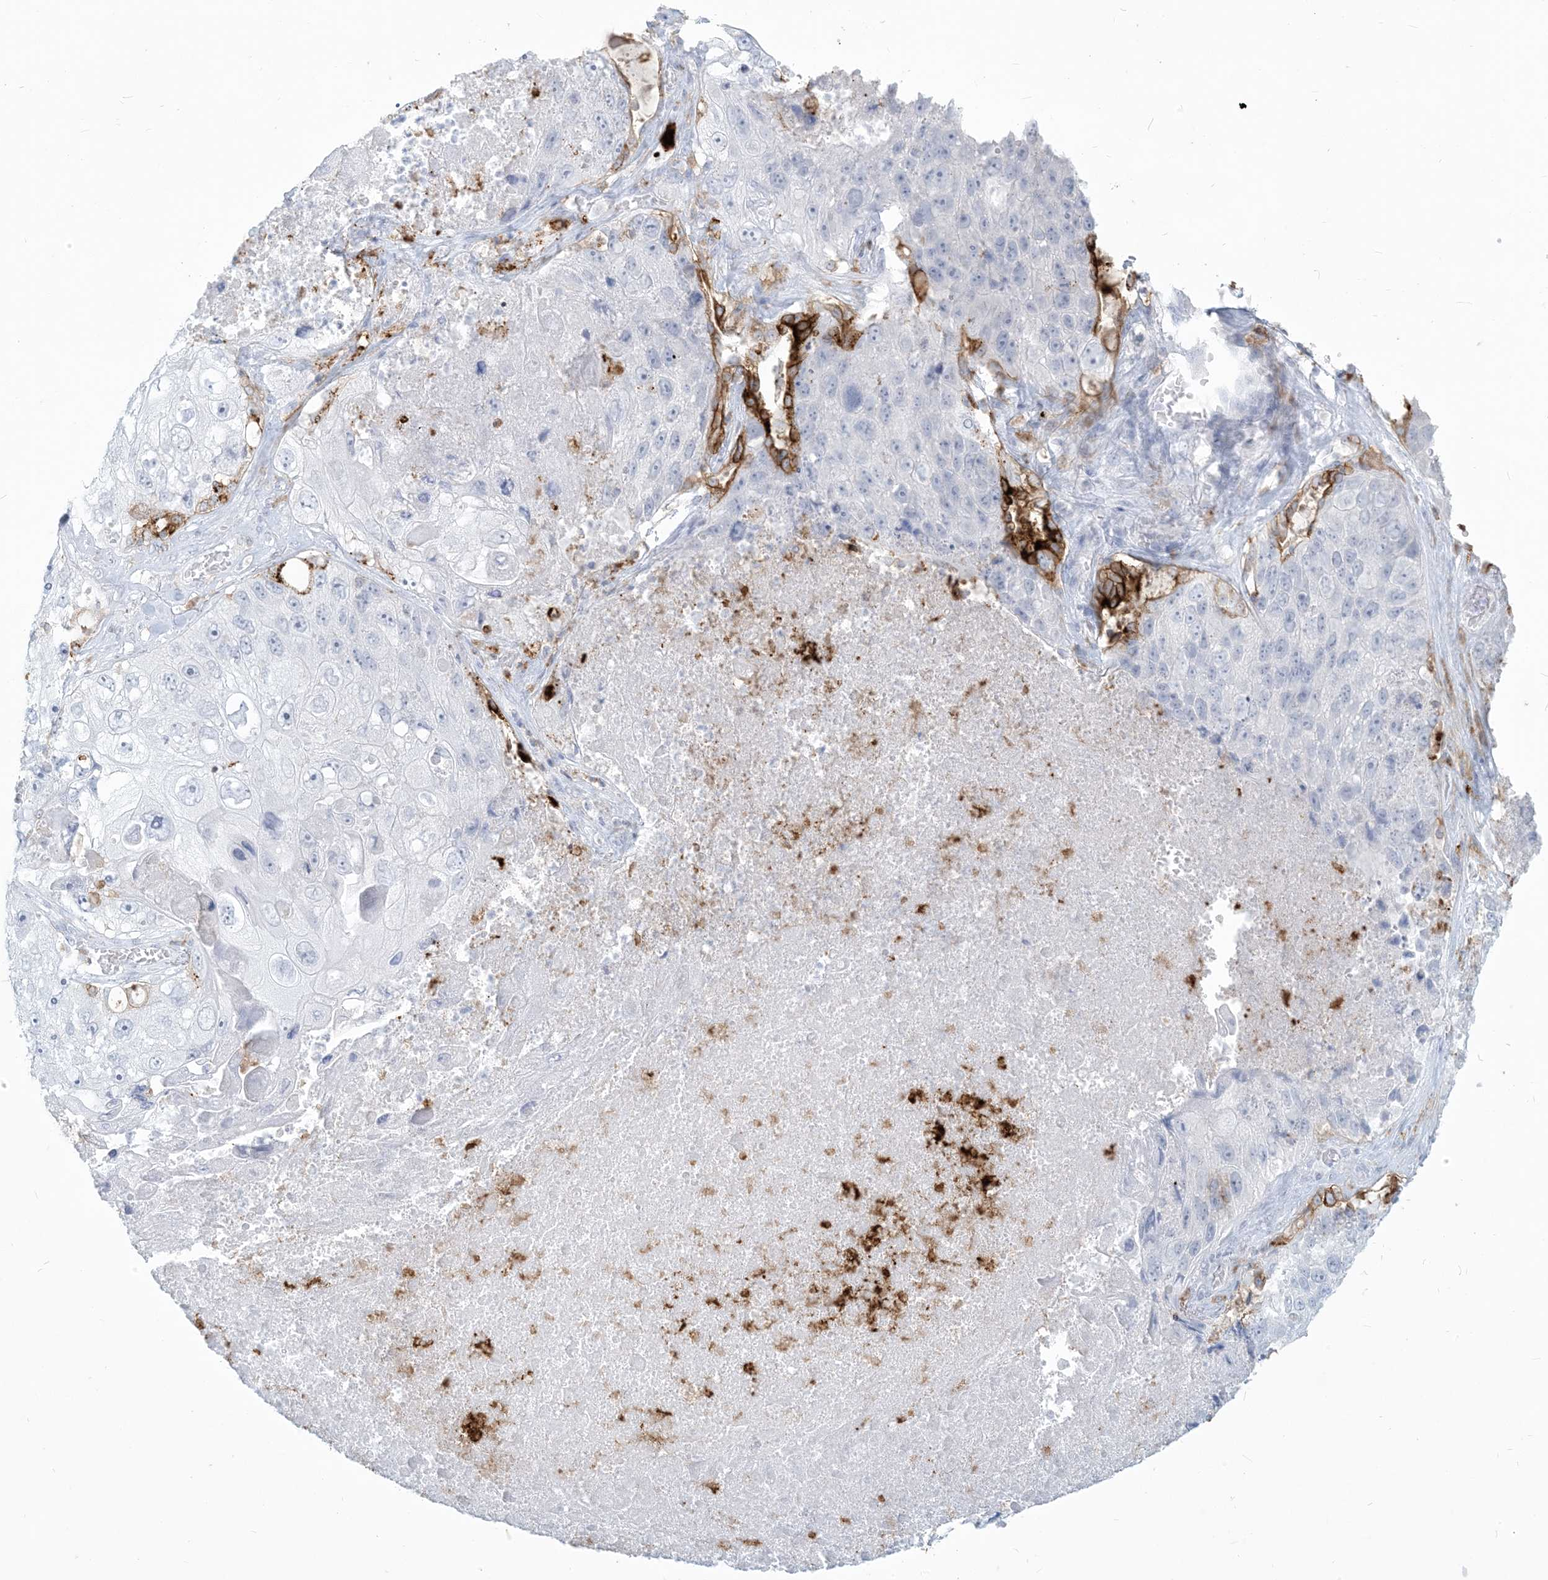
{"staining": {"intensity": "negative", "quantity": "none", "location": "none"}, "tissue": "lung cancer", "cell_type": "Tumor cells", "image_type": "cancer", "snomed": [{"axis": "morphology", "description": "Squamous cell carcinoma, NOS"}, {"axis": "topography", "description": "Lung"}], "caption": "There is no significant positivity in tumor cells of lung squamous cell carcinoma.", "gene": "HLA-DRB1", "patient": {"sex": "male", "age": 61}}